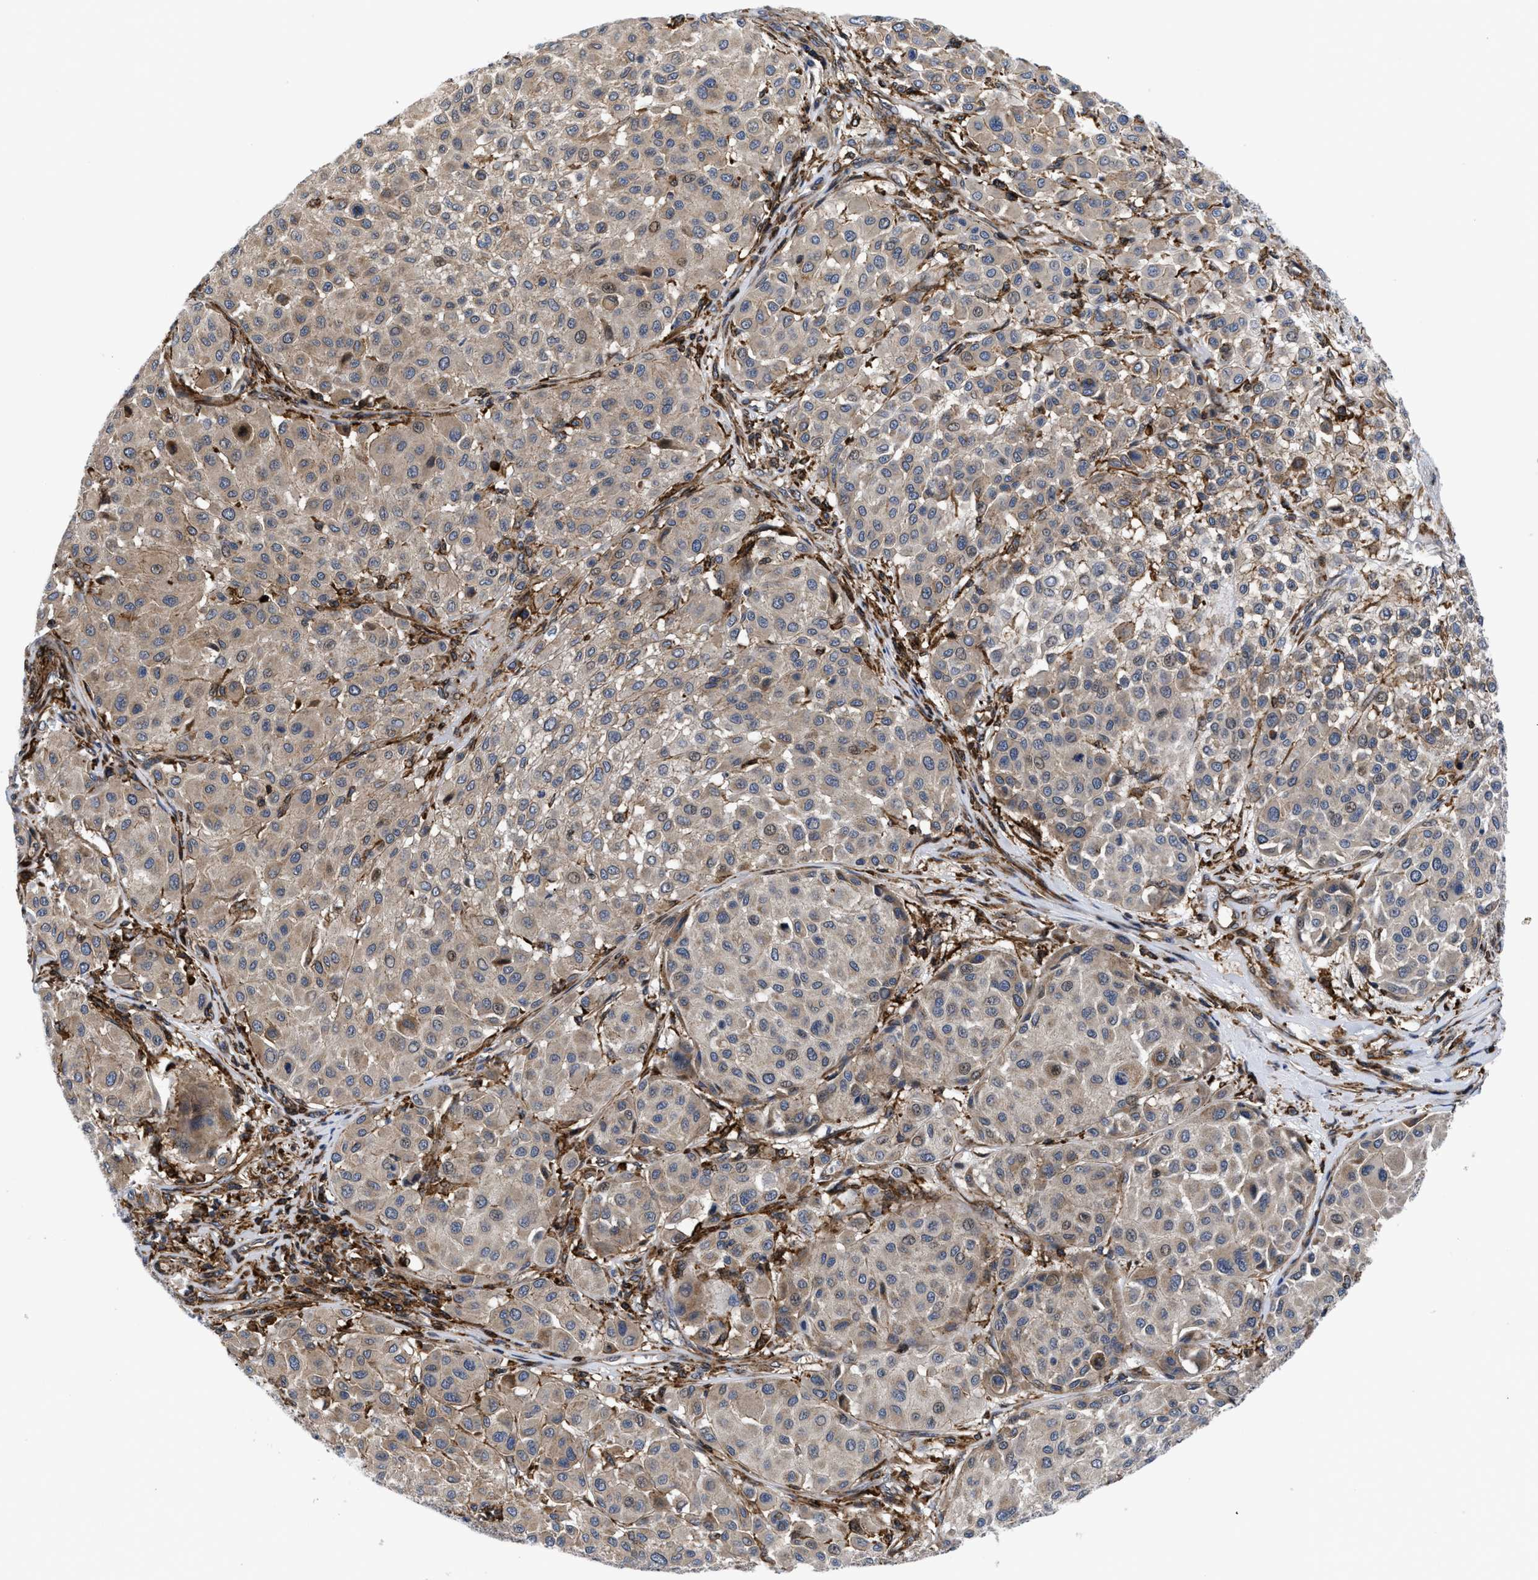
{"staining": {"intensity": "moderate", "quantity": "25%-75%", "location": "cytoplasmic/membranous"}, "tissue": "melanoma", "cell_type": "Tumor cells", "image_type": "cancer", "snomed": [{"axis": "morphology", "description": "Malignant melanoma, Metastatic site"}, {"axis": "topography", "description": "Soft tissue"}], "caption": "Immunohistochemical staining of melanoma exhibits medium levels of moderate cytoplasmic/membranous positivity in about 25%-75% of tumor cells. (brown staining indicates protein expression, while blue staining denotes nuclei).", "gene": "SPAST", "patient": {"sex": "male", "age": 41}}